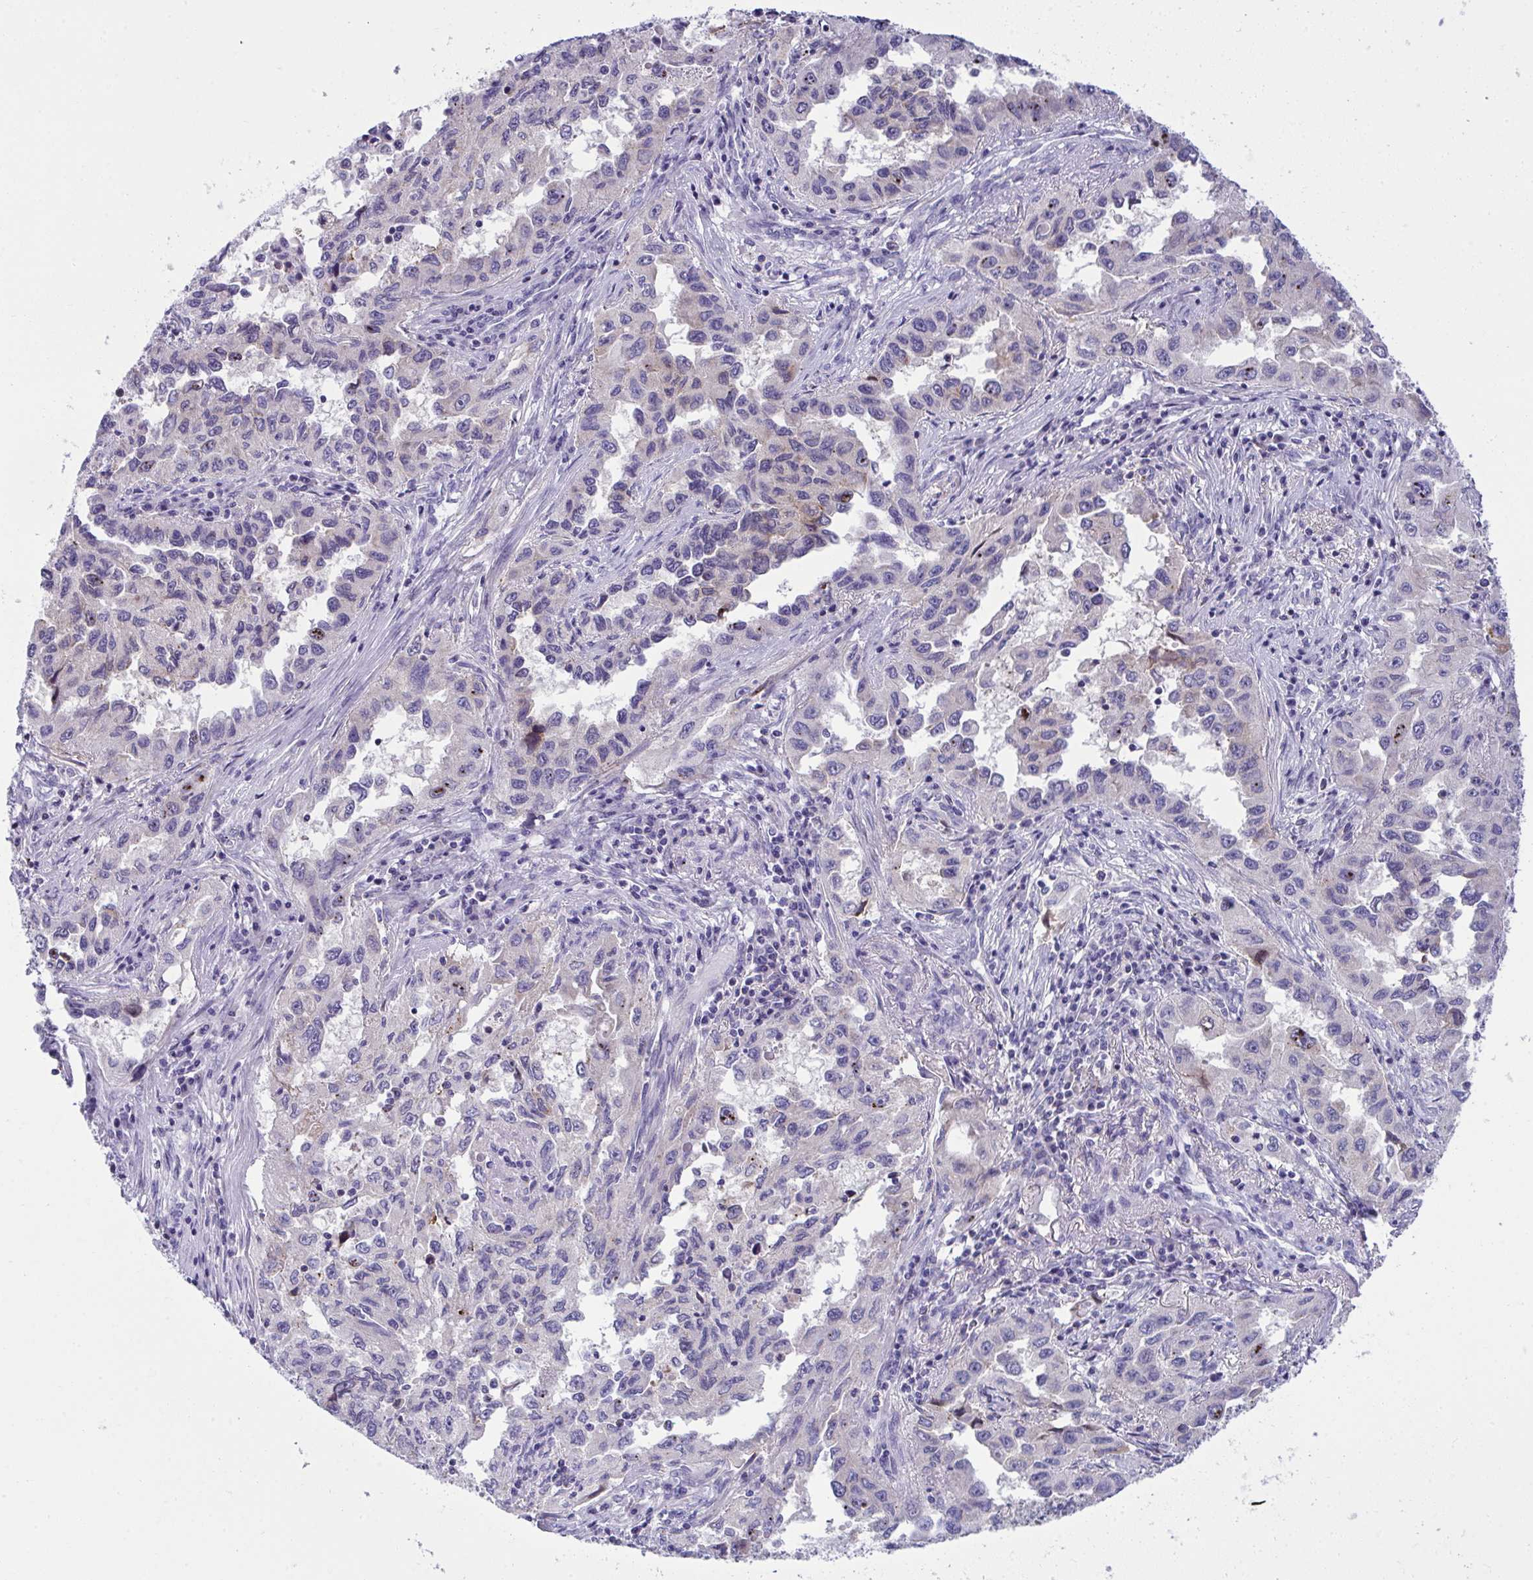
{"staining": {"intensity": "strong", "quantity": "<25%", "location": "cytoplasmic/membranous"}, "tissue": "lung cancer", "cell_type": "Tumor cells", "image_type": "cancer", "snomed": [{"axis": "morphology", "description": "Adenocarcinoma, NOS"}, {"axis": "topography", "description": "Lung"}], "caption": "A medium amount of strong cytoplasmic/membranous expression is seen in approximately <25% of tumor cells in adenocarcinoma (lung) tissue. (Stains: DAB in brown, nuclei in blue, Microscopy: brightfield microscopy at high magnification).", "gene": "RGPD5", "patient": {"sex": "female", "age": 73}}